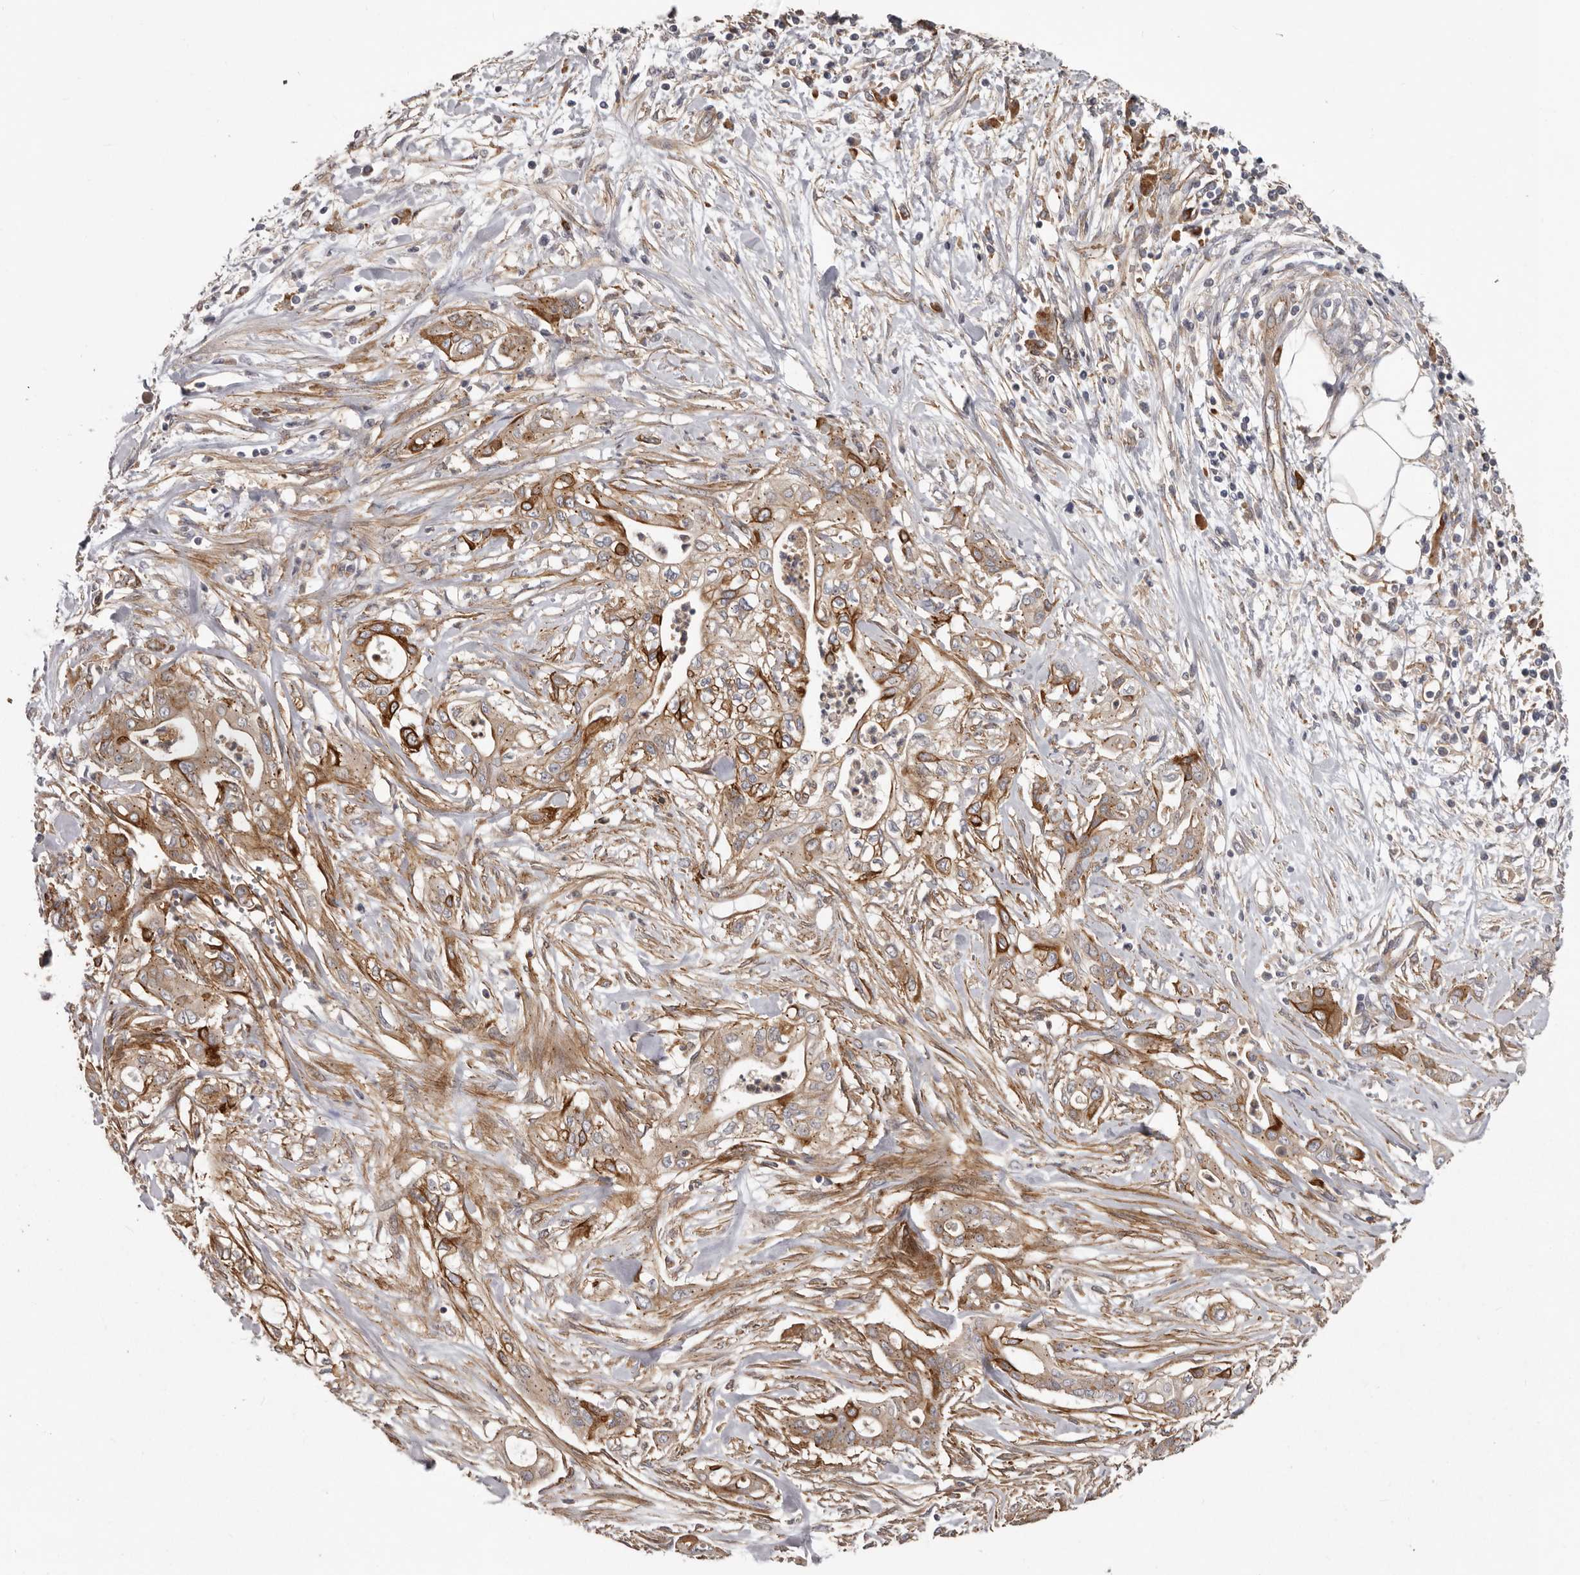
{"staining": {"intensity": "moderate", "quantity": ">75%", "location": "cytoplasmic/membranous"}, "tissue": "pancreatic cancer", "cell_type": "Tumor cells", "image_type": "cancer", "snomed": [{"axis": "morphology", "description": "Adenocarcinoma, NOS"}, {"axis": "topography", "description": "Pancreas"}], "caption": "Pancreatic cancer was stained to show a protein in brown. There is medium levels of moderate cytoplasmic/membranous positivity in about >75% of tumor cells.", "gene": "ENAH", "patient": {"sex": "male", "age": 58}}